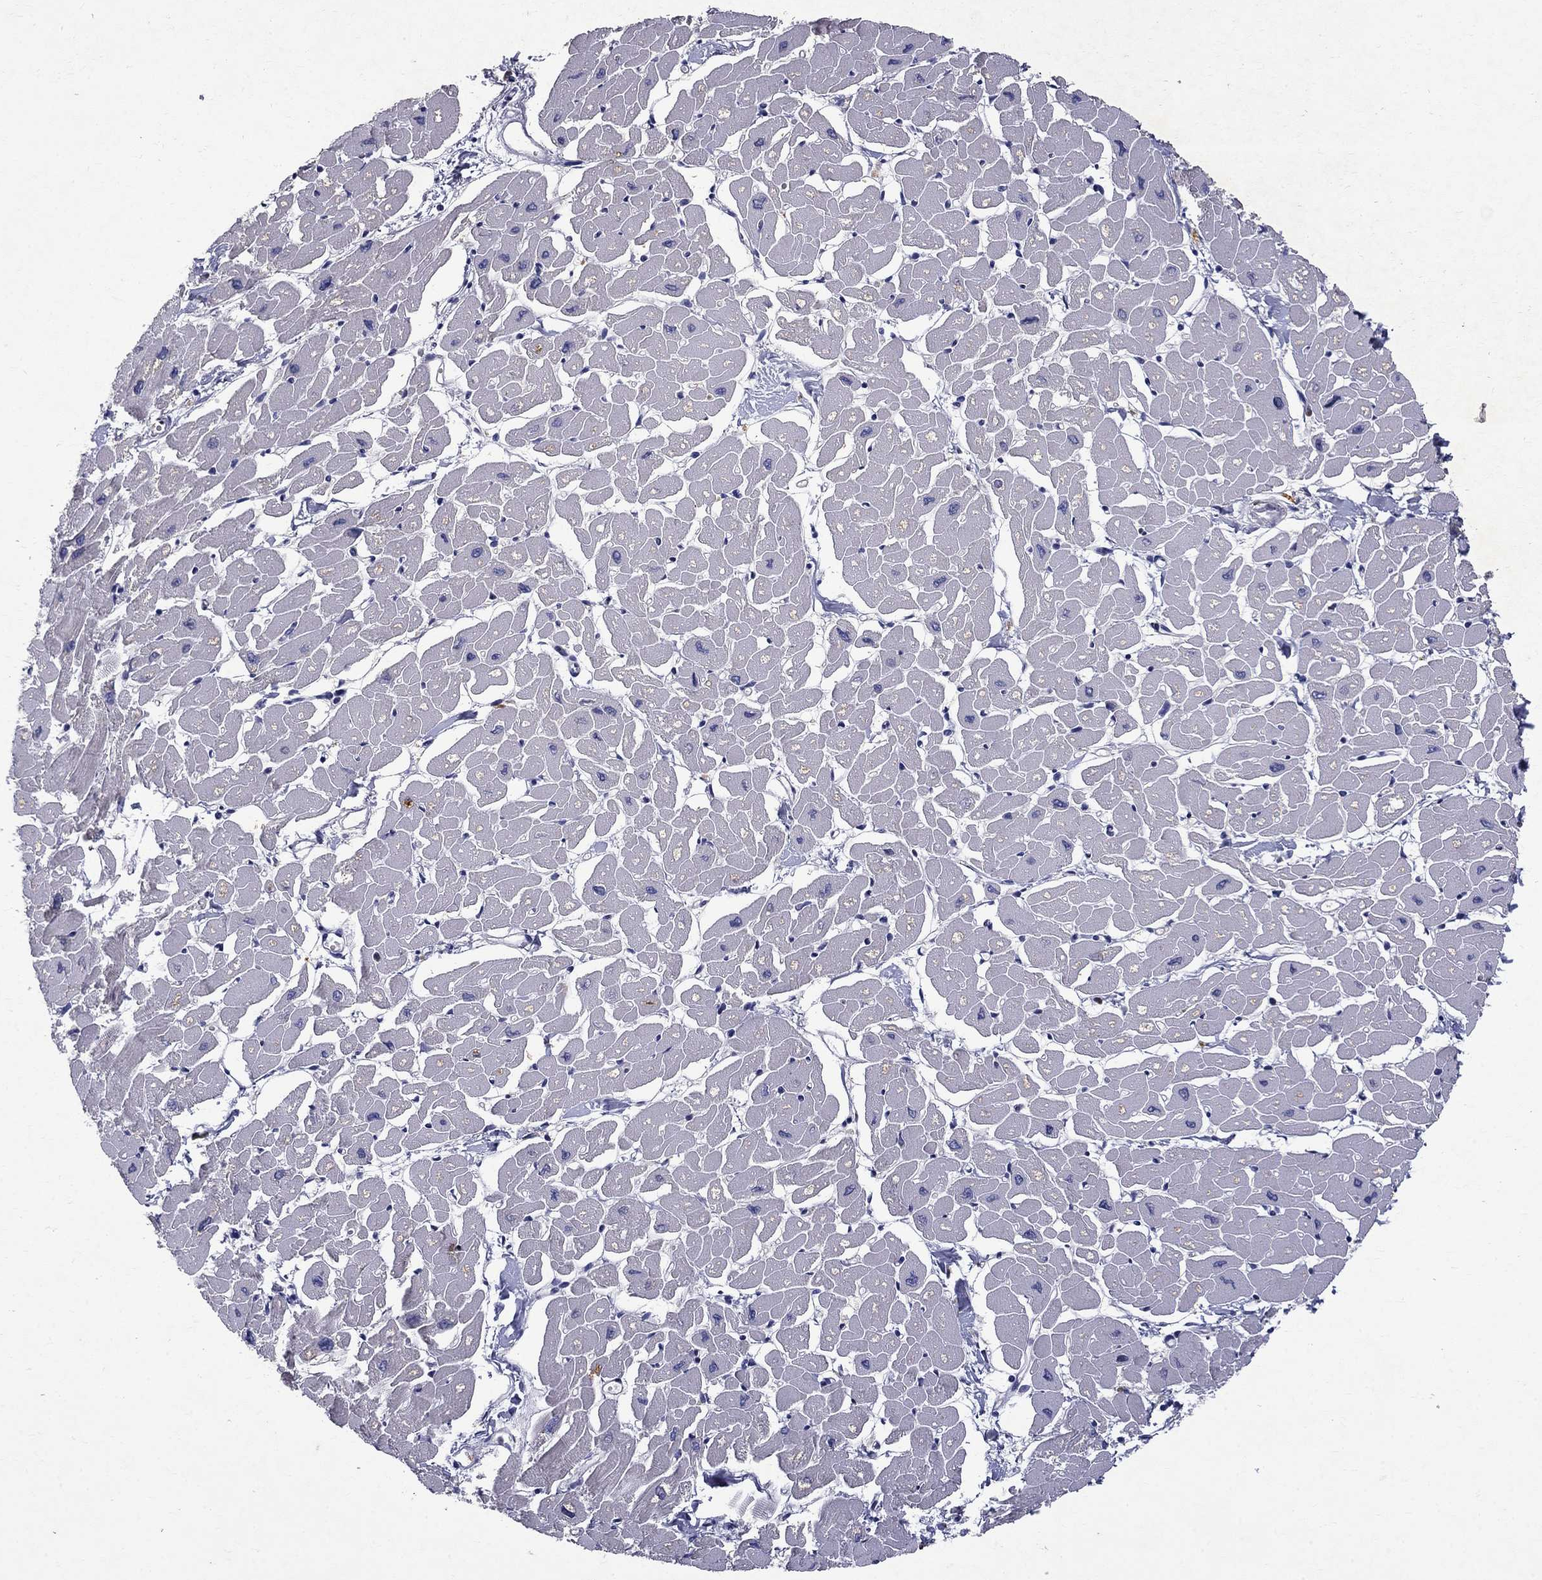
{"staining": {"intensity": "negative", "quantity": "none", "location": "none"}, "tissue": "heart muscle", "cell_type": "Cardiomyocytes", "image_type": "normal", "snomed": [{"axis": "morphology", "description": "Normal tissue, NOS"}, {"axis": "topography", "description": "Heart"}], "caption": "High magnification brightfield microscopy of unremarkable heart muscle stained with DAB (brown) and counterstained with hematoxylin (blue): cardiomyocytes show no significant staining.", "gene": "STAB2", "patient": {"sex": "male", "age": 57}}